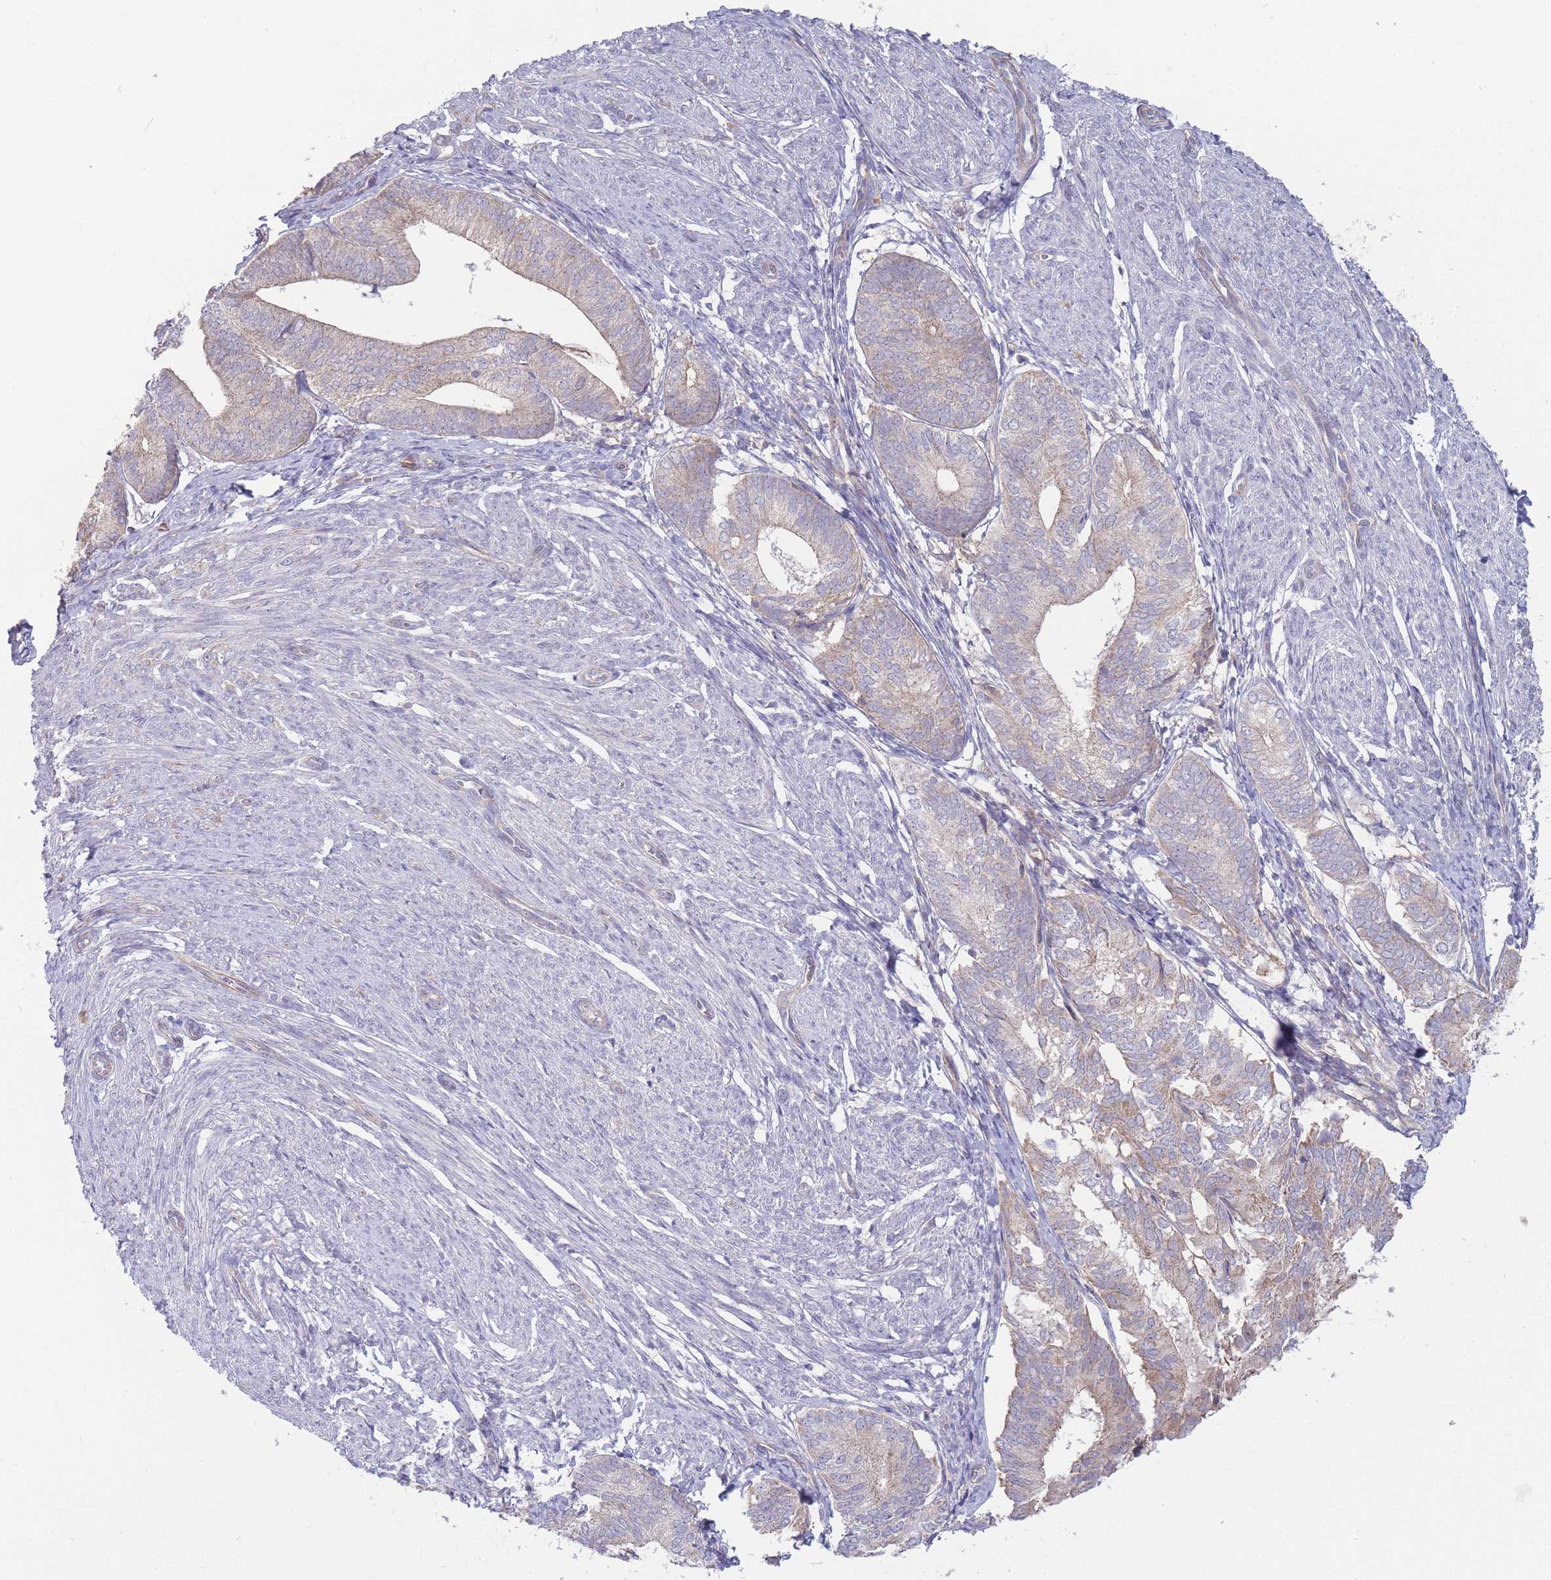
{"staining": {"intensity": "weak", "quantity": "<25%", "location": "cytoplasmic/membranous"}, "tissue": "endometrial cancer", "cell_type": "Tumor cells", "image_type": "cancer", "snomed": [{"axis": "morphology", "description": "Adenocarcinoma, NOS"}, {"axis": "topography", "description": "Endometrium"}], "caption": "This is an immunohistochemistry (IHC) photomicrograph of adenocarcinoma (endometrial). There is no positivity in tumor cells.", "gene": "NDUFAF5", "patient": {"sex": "female", "age": 87}}